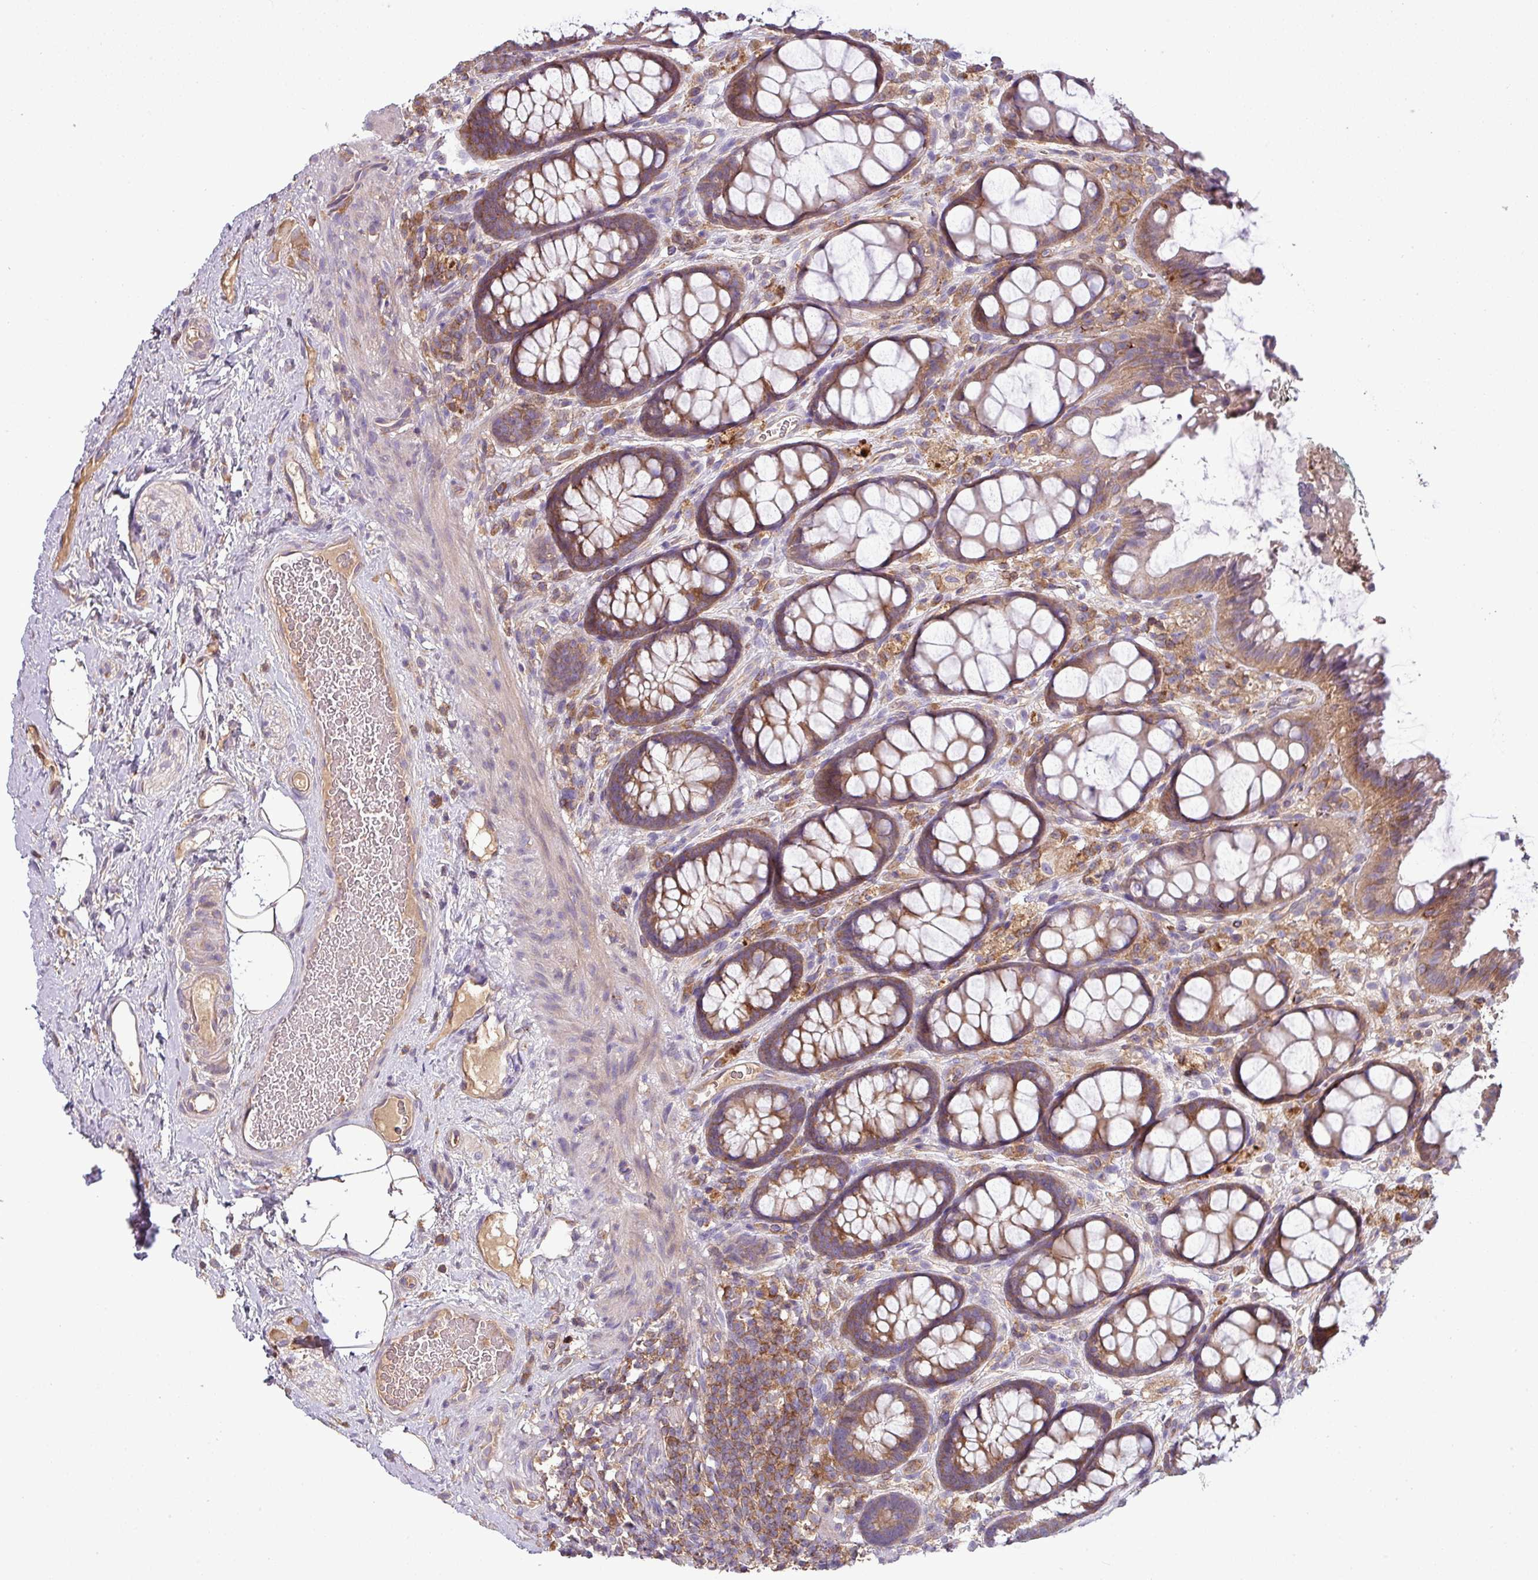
{"staining": {"intensity": "moderate", "quantity": ">75%", "location": "cytoplasmic/membranous"}, "tissue": "rectum", "cell_type": "Glandular cells", "image_type": "normal", "snomed": [{"axis": "morphology", "description": "Normal tissue, NOS"}, {"axis": "topography", "description": "Rectum"}], "caption": "Moderate cytoplasmic/membranous protein positivity is seen in approximately >75% of glandular cells in rectum. The staining is performed using DAB brown chromogen to label protein expression. The nuclei are counter-stained blue using hematoxylin.", "gene": "LRRC74B", "patient": {"sex": "female", "age": 67}}